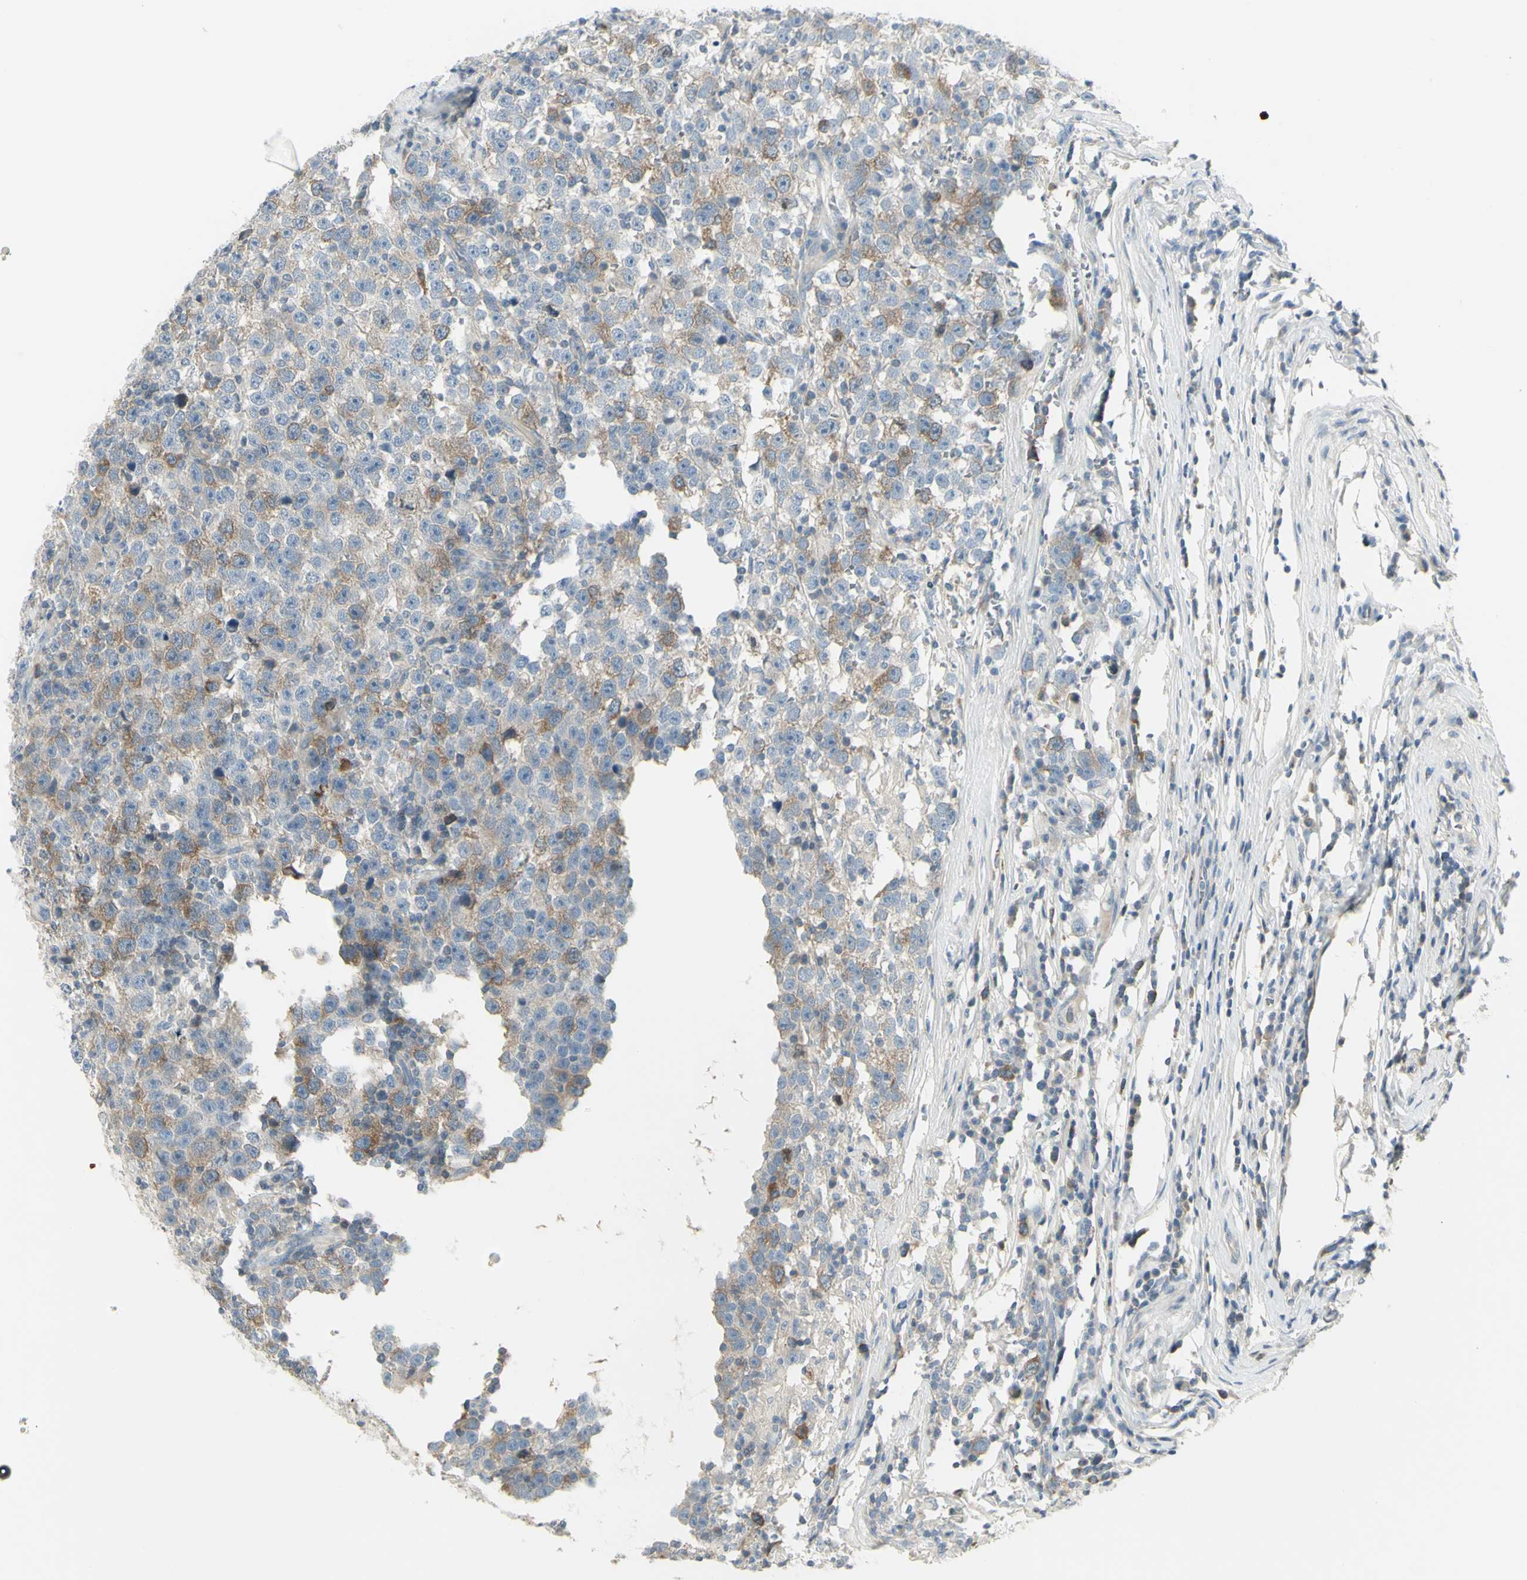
{"staining": {"intensity": "moderate", "quantity": "<25%", "location": "cytoplasmic/membranous"}, "tissue": "testis cancer", "cell_type": "Tumor cells", "image_type": "cancer", "snomed": [{"axis": "morphology", "description": "Seminoma, NOS"}, {"axis": "topography", "description": "Testis"}], "caption": "Protein expression analysis of testis cancer (seminoma) exhibits moderate cytoplasmic/membranous positivity in about <25% of tumor cells.", "gene": "CCNB2", "patient": {"sex": "male", "age": 43}}